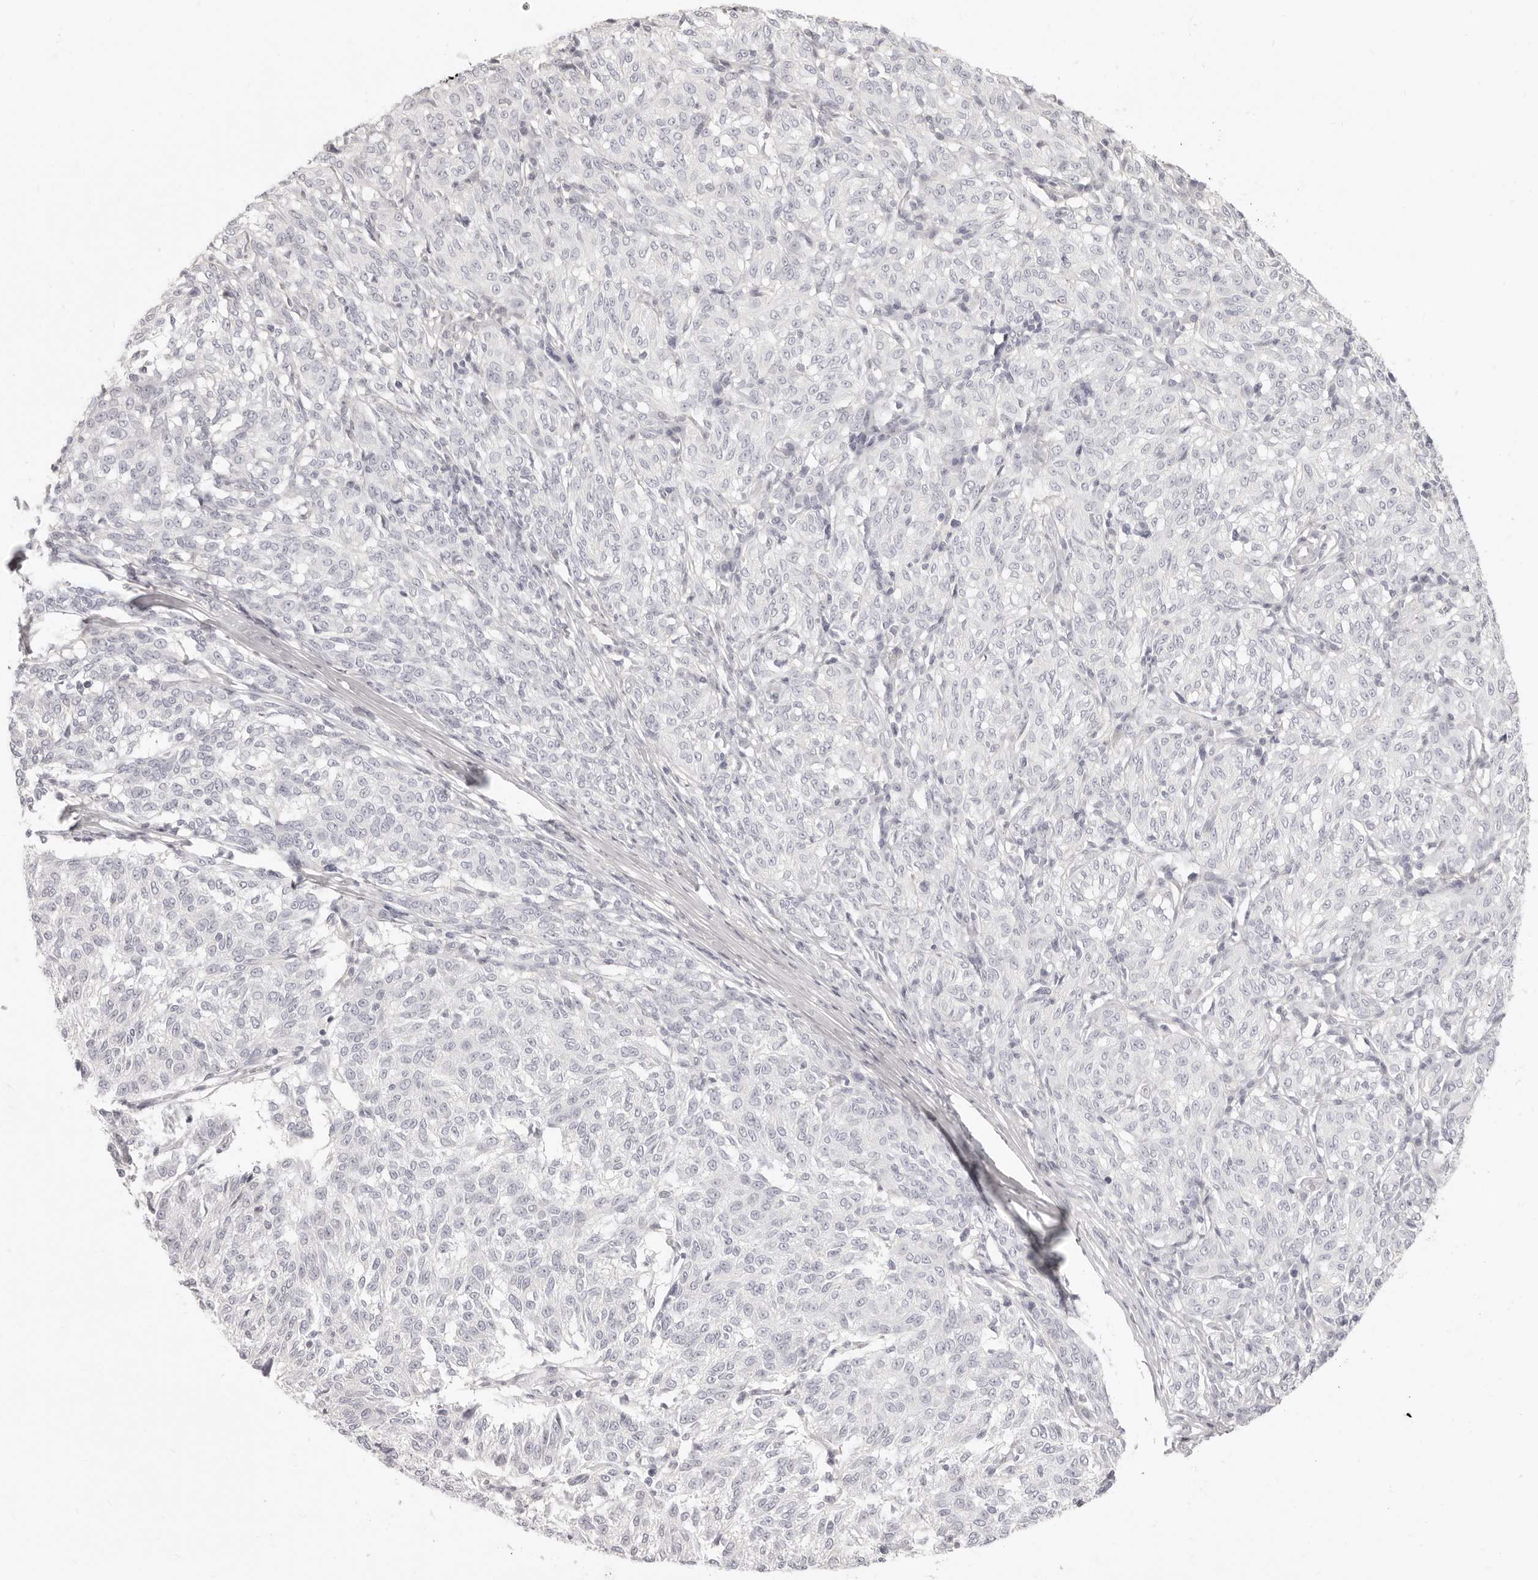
{"staining": {"intensity": "negative", "quantity": "none", "location": "none"}, "tissue": "melanoma", "cell_type": "Tumor cells", "image_type": "cancer", "snomed": [{"axis": "morphology", "description": "Malignant melanoma, NOS"}, {"axis": "topography", "description": "Skin"}], "caption": "Immunohistochemical staining of human melanoma shows no significant staining in tumor cells.", "gene": "FABP1", "patient": {"sex": "female", "age": 72}}